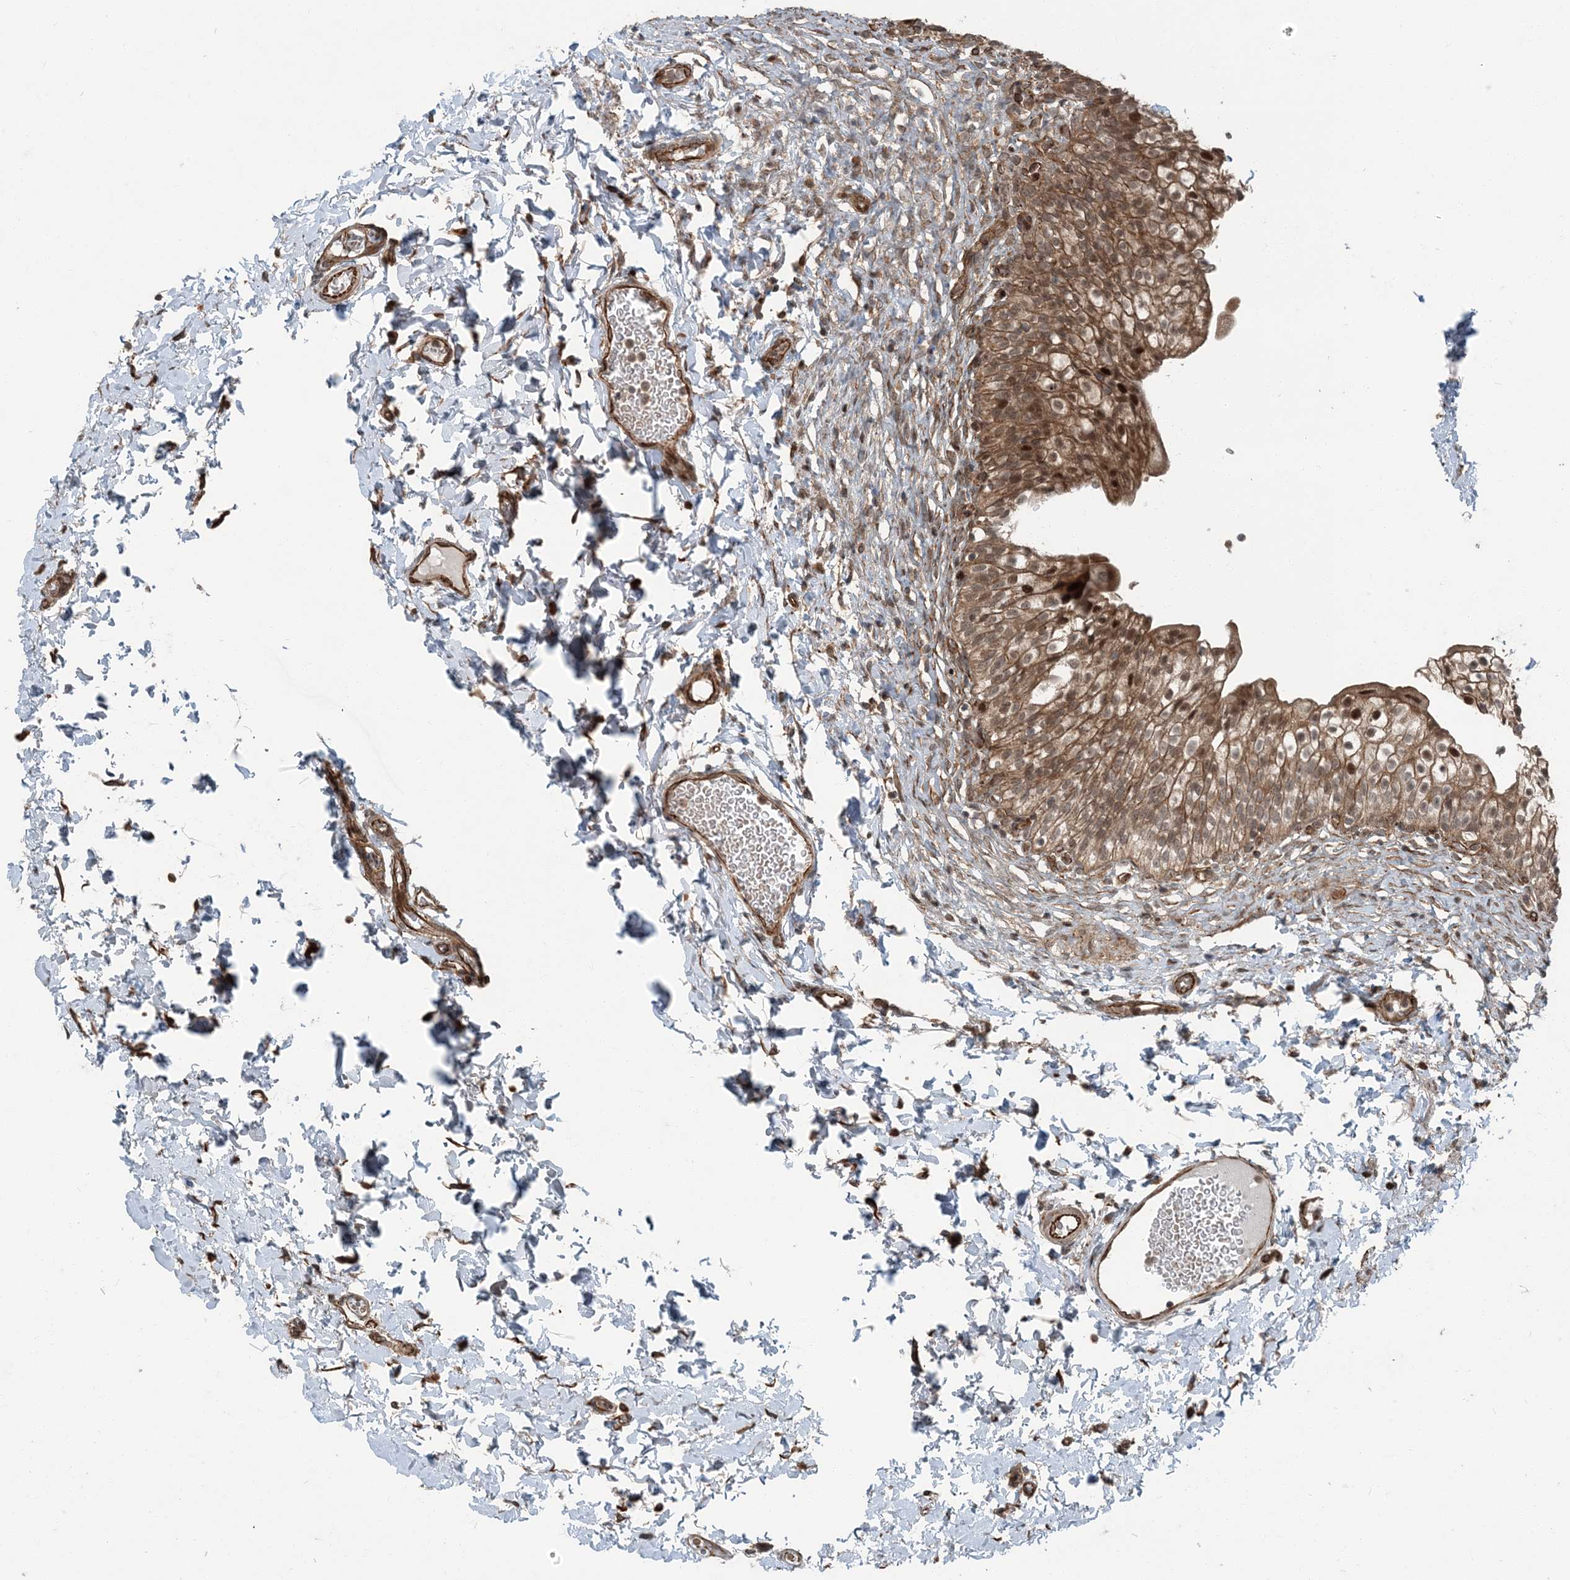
{"staining": {"intensity": "moderate", "quantity": ">75%", "location": "cytoplasmic/membranous,nuclear"}, "tissue": "urinary bladder", "cell_type": "Urothelial cells", "image_type": "normal", "snomed": [{"axis": "morphology", "description": "Normal tissue, NOS"}, {"axis": "topography", "description": "Urinary bladder"}], "caption": "Unremarkable urinary bladder demonstrates moderate cytoplasmic/membranous,nuclear positivity in about >75% of urothelial cells The staining was performed using DAB, with brown indicating positive protein expression. Nuclei are stained blue with hematoxylin..", "gene": "EDEM2", "patient": {"sex": "male", "age": 55}}